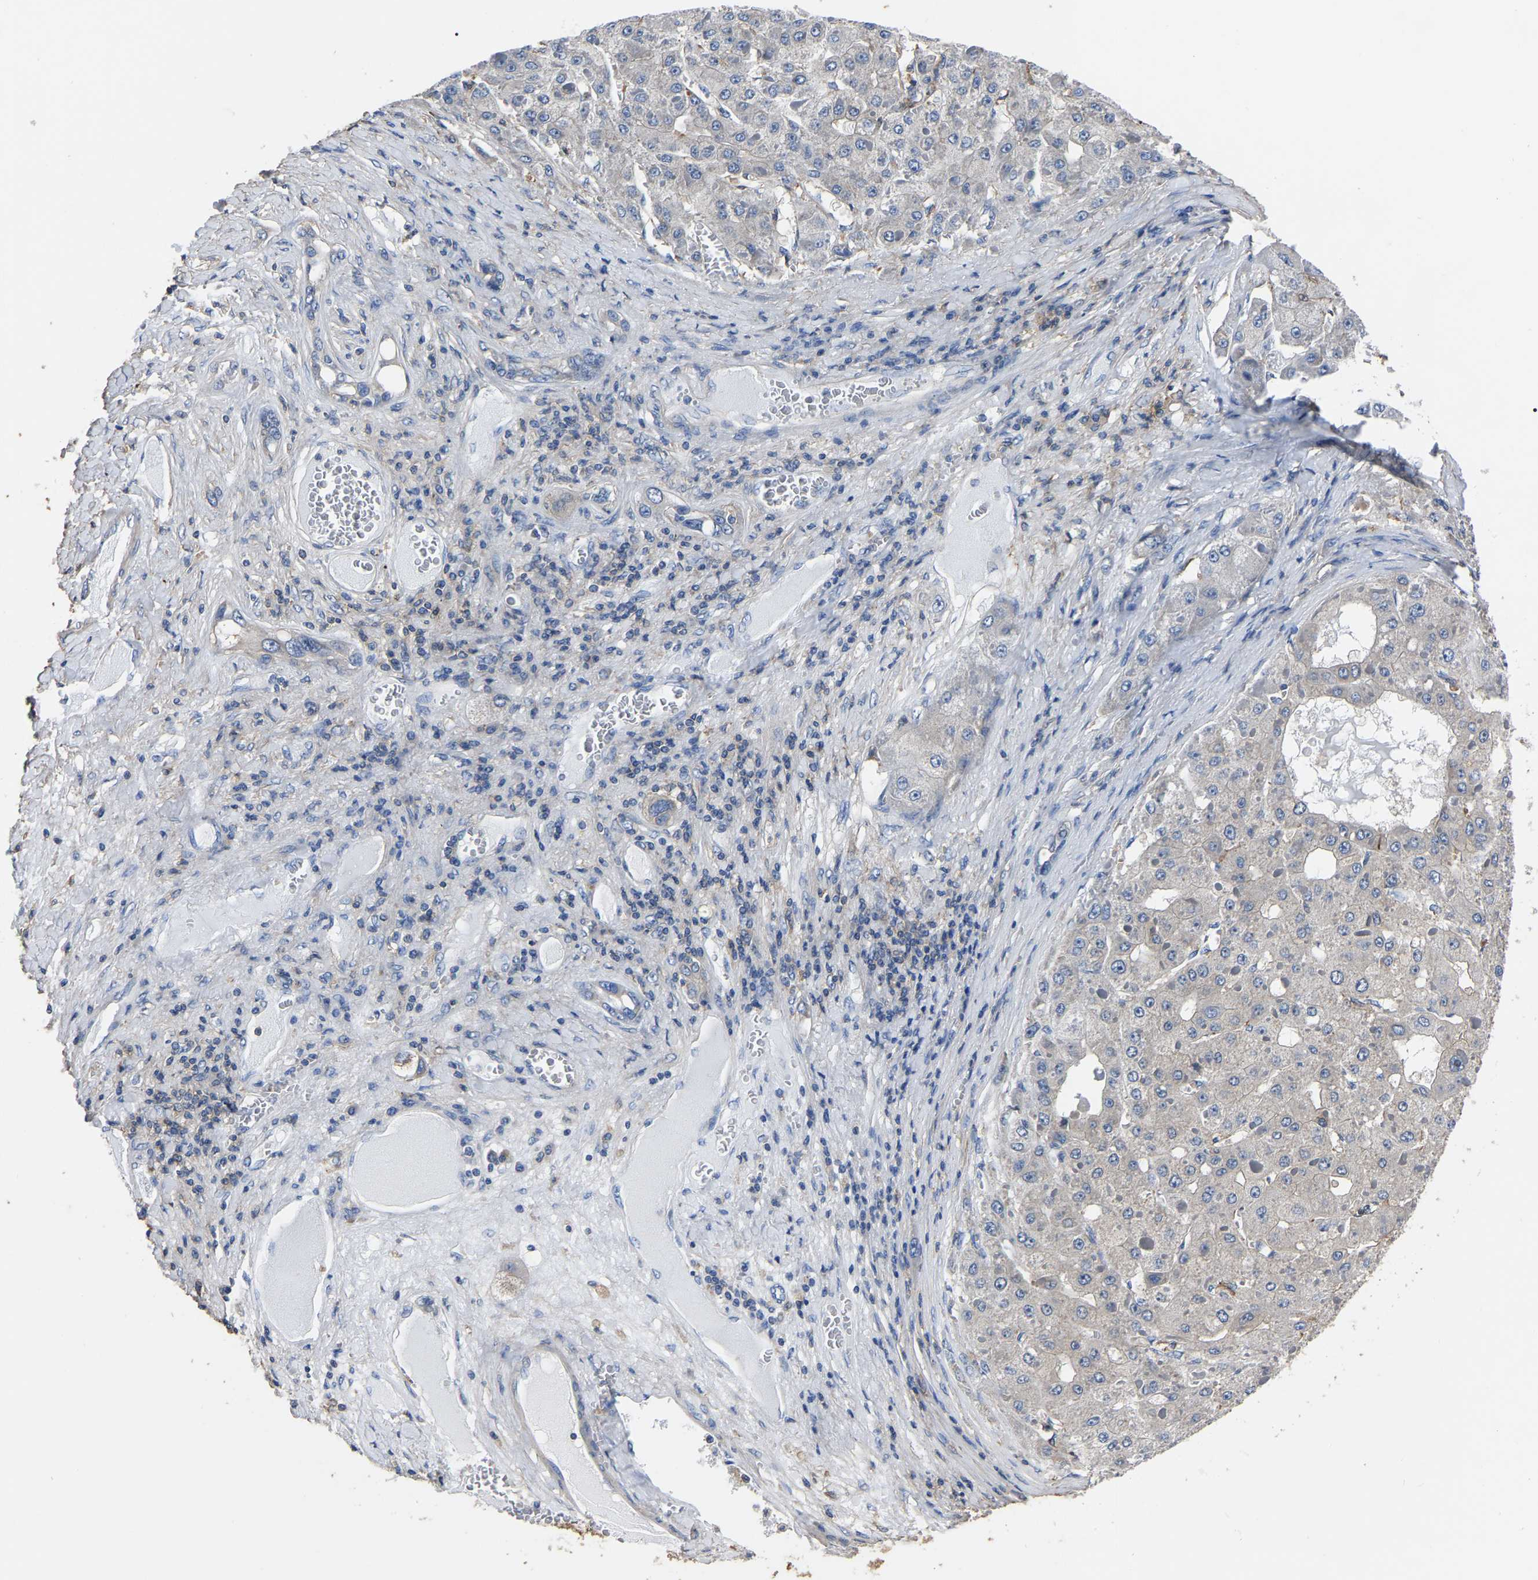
{"staining": {"intensity": "negative", "quantity": "none", "location": "none"}, "tissue": "liver cancer", "cell_type": "Tumor cells", "image_type": "cancer", "snomed": [{"axis": "morphology", "description": "Carcinoma, Hepatocellular, NOS"}, {"axis": "topography", "description": "Liver"}], "caption": "A photomicrograph of hepatocellular carcinoma (liver) stained for a protein reveals no brown staining in tumor cells.", "gene": "ARMT1", "patient": {"sex": "female", "age": 73}}